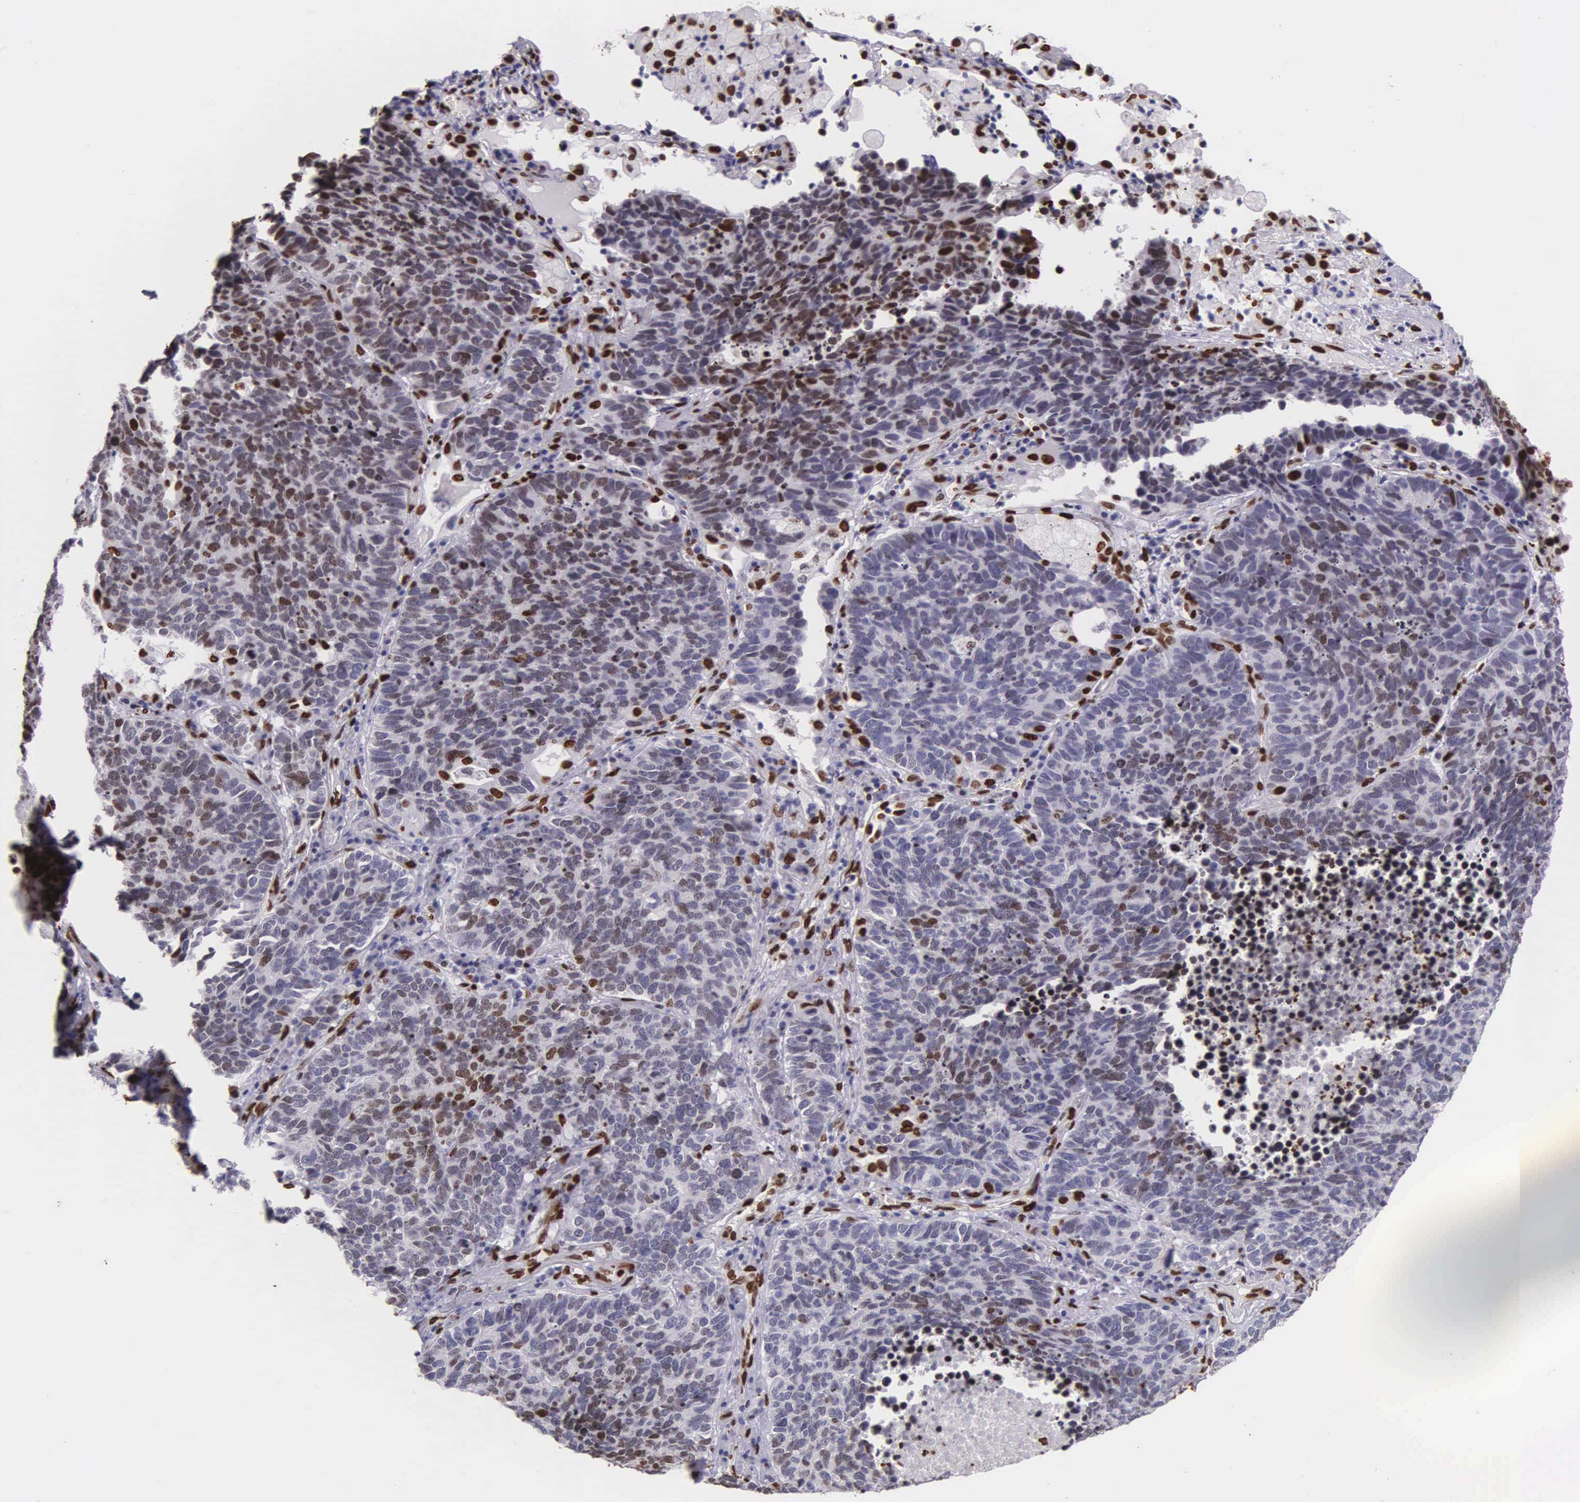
{"staining": {"intensity": "weak", "quantity": ">75%", "location": "nuclear"}, "tissue": "lung cancer", "cell_type": "Tumor cells", "image_type": "cancer", "snomed": [{"axis": "morphology", "description": "Neoplasm, malignant, NOS"}, {"axis": "topography", "description": "Lung"}], "caption": "Weak nuclear expression for a protein is appreciated in about >75% of tumor cells of lung neoplasm (malignant) using immunohistochemistry.", "gene": "H1-0", "patient": {"sex": "female", "age": 75}}